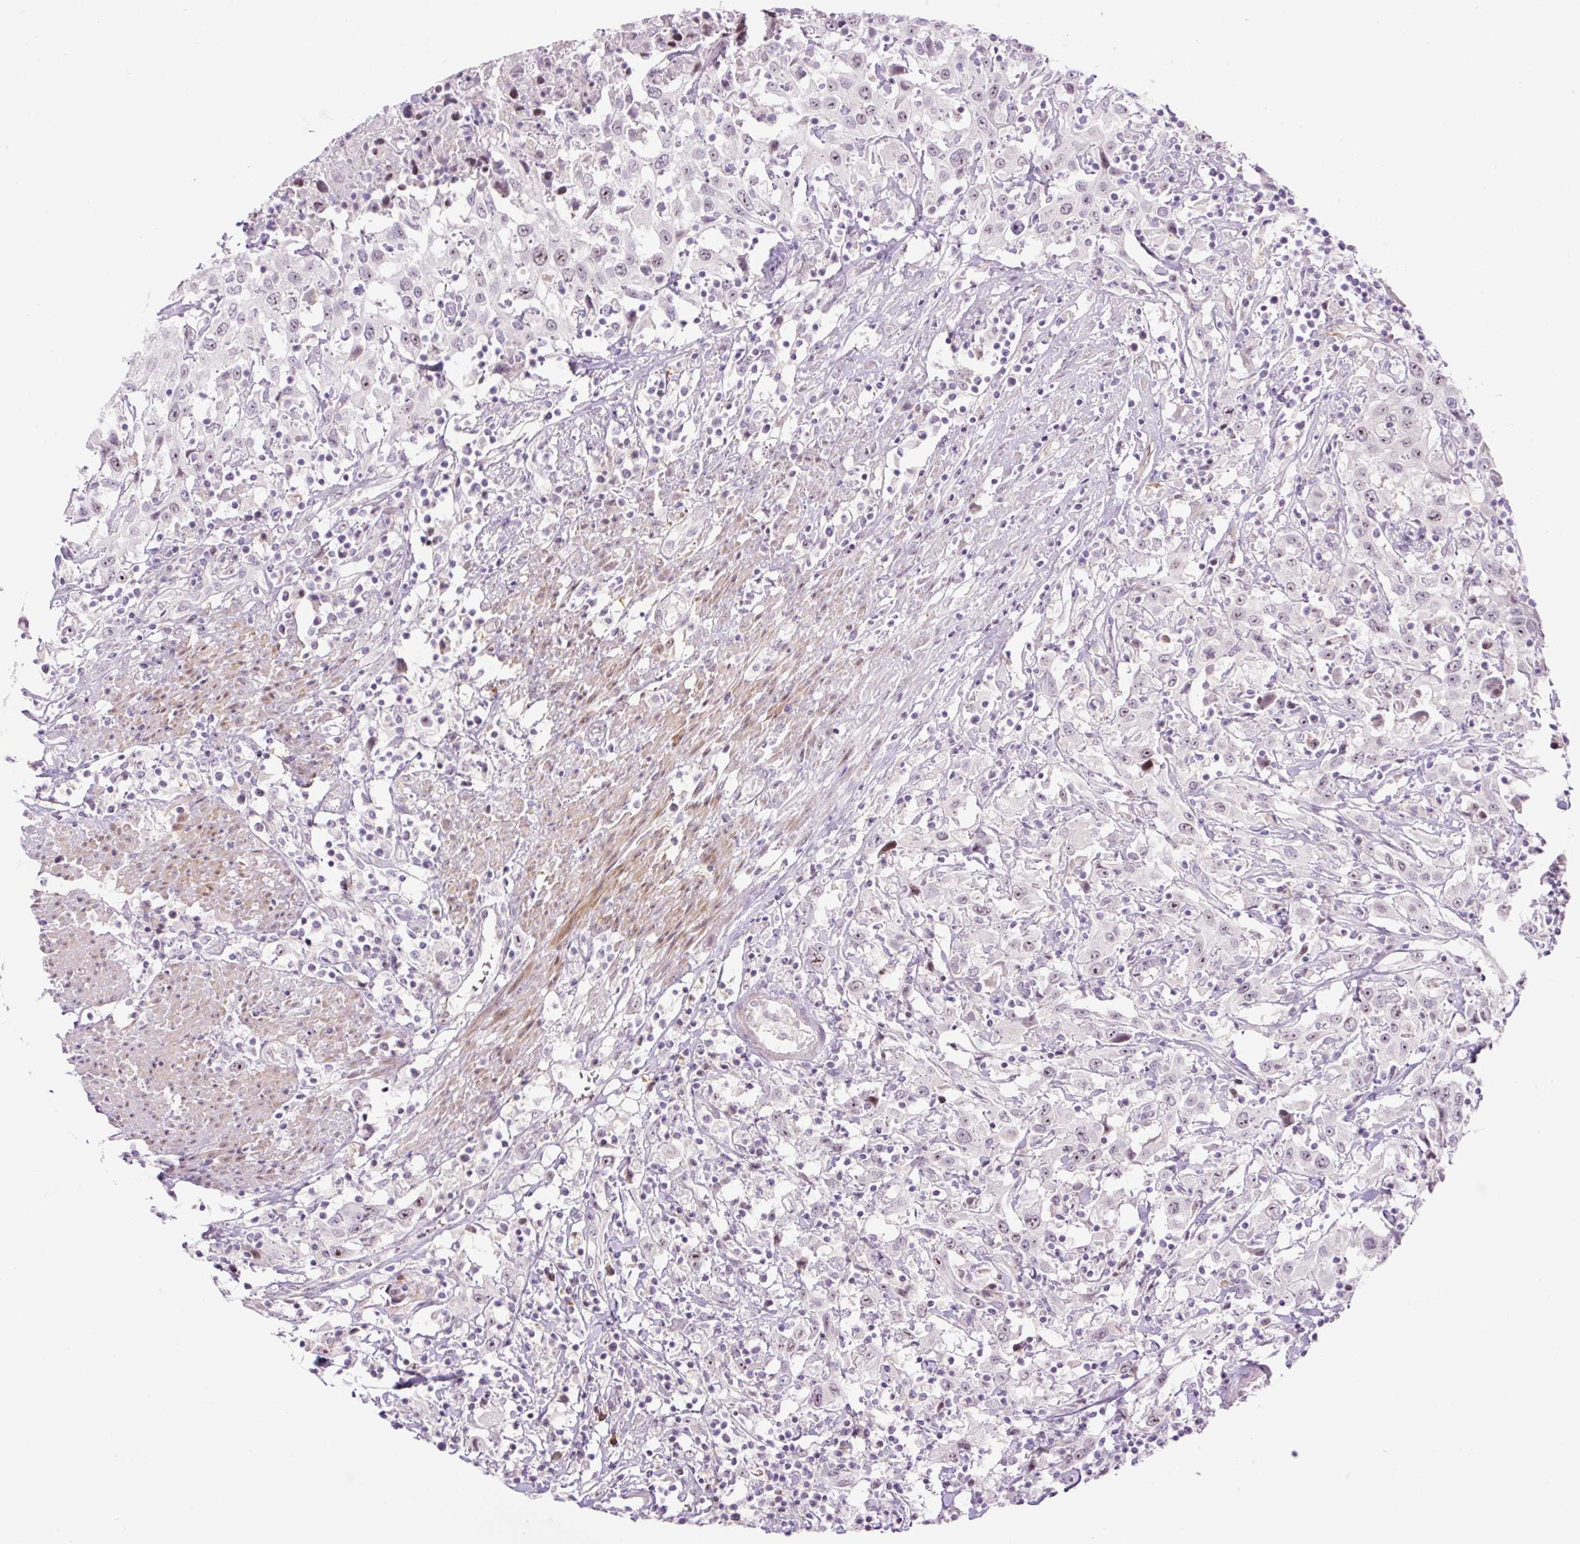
{"staining": {"intensity": "weak", "quantity": "25%-75%", "location": "nuclear"}, "tissue": "urothelial cancer", "cell_type": "Tumor cells", "image_type": "cancer", "snomed": [{"axis": "morphology", "description": "Urothelial carcinoma, High grade"}, {"axis": "topography", "description": "Urinary bladder"}], "caption": "Tumor cells exhibit weak nuclear staining in about 25%-75% of cells in urothelial carcinoma (high-grade). Nuclei are stained in blue.", "gene": "ZNF417", "patient": {"sex": "male", "age": 61}}